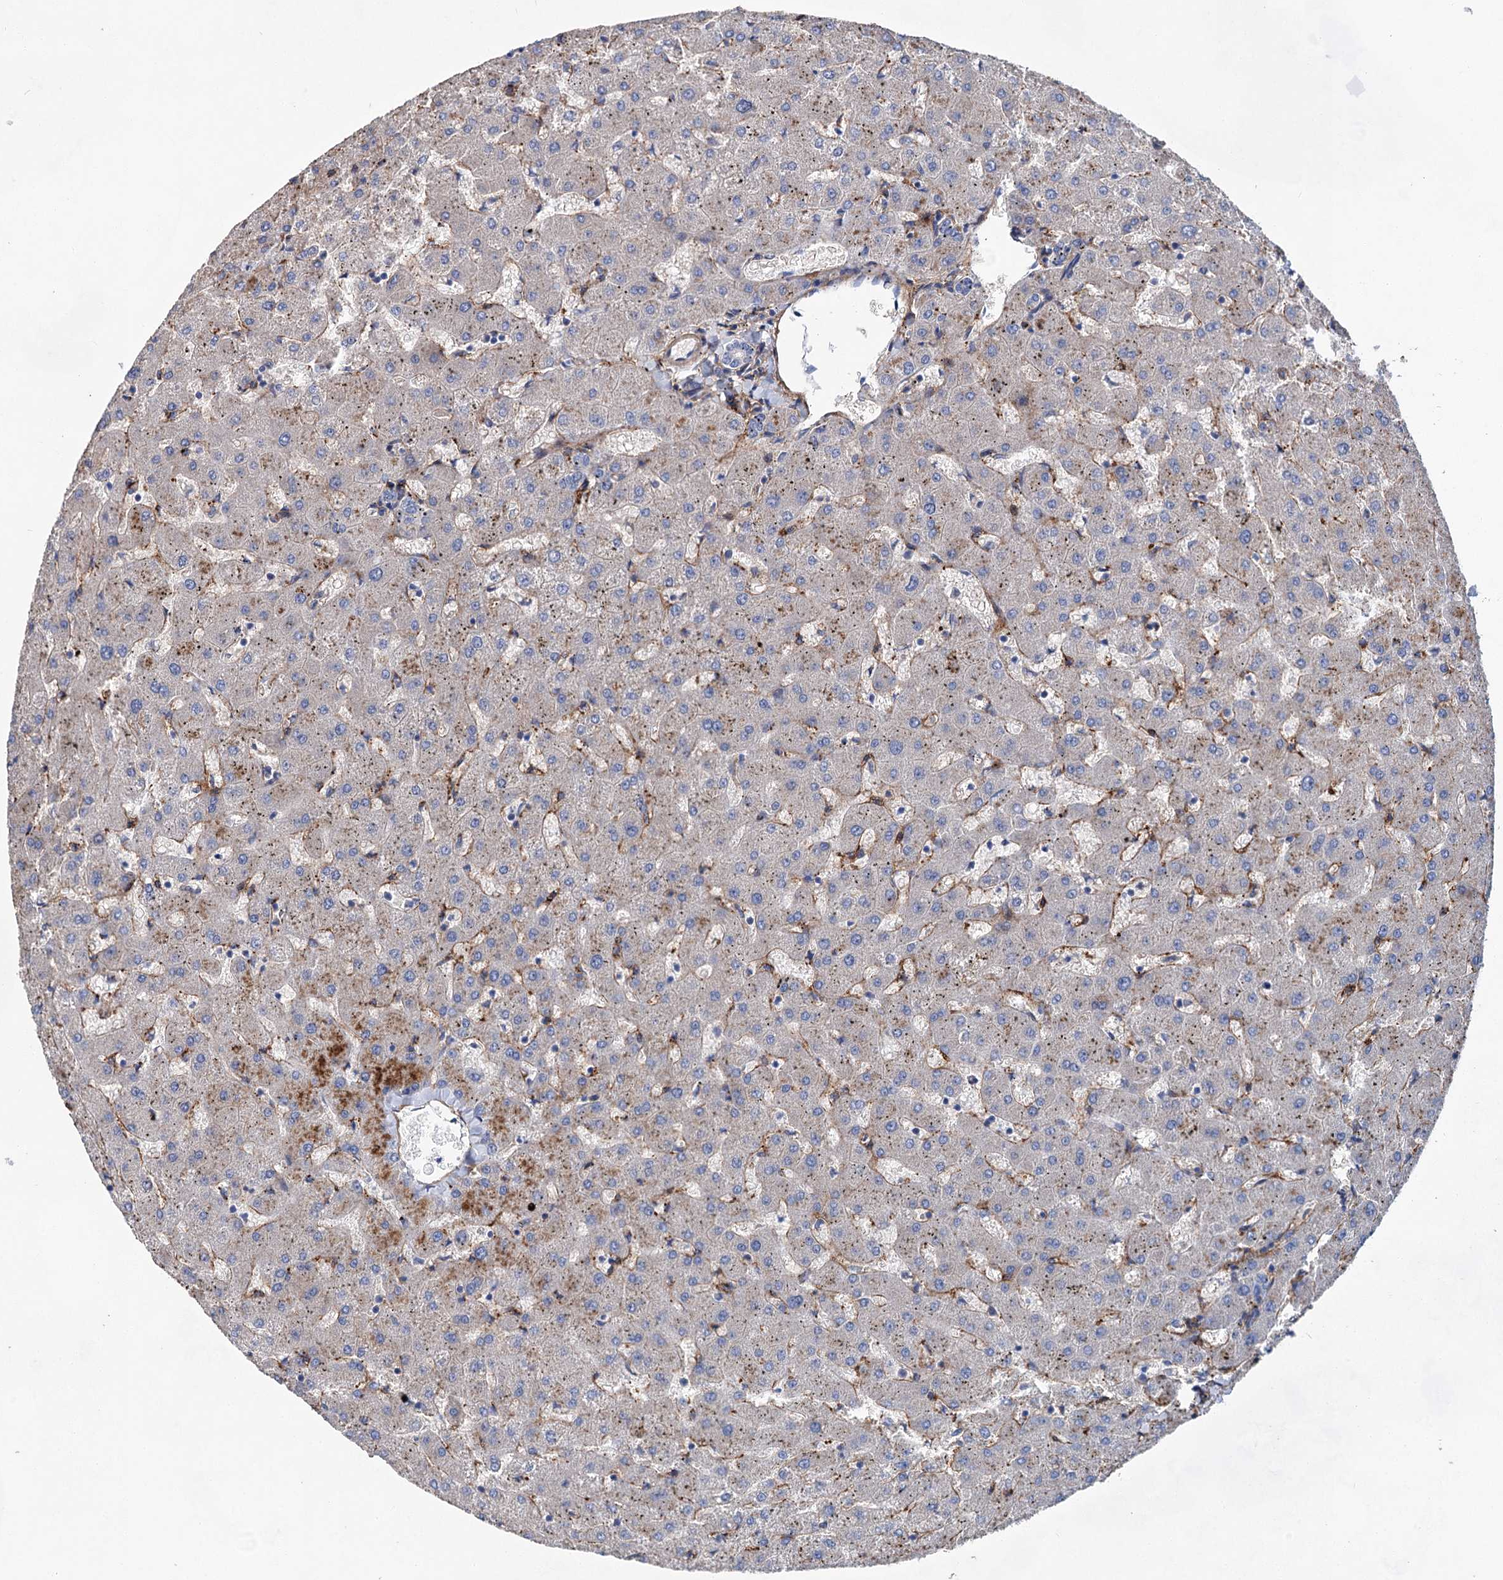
{"staining": {"intensity": "negative", "quantity": "none", "location": "none"}, "tissue": "liver", "cell_type": "Cholangiocytes", "image_type": "normal", "snomed": [{"axis": "morphology", "description": "Normal tissue, NOS"}, {"axis": "topography", "description": "Liver"}], "caption": "Immunohistochemical staining of benign liver displays no significant staining in cholangiocytes. (DAB (3,3'-diaminobenzidine) IHC visualized using brightfield microscopy, high magnification).", "gene": "GPR155", "patient": {"sex": "female", "age": 63}}